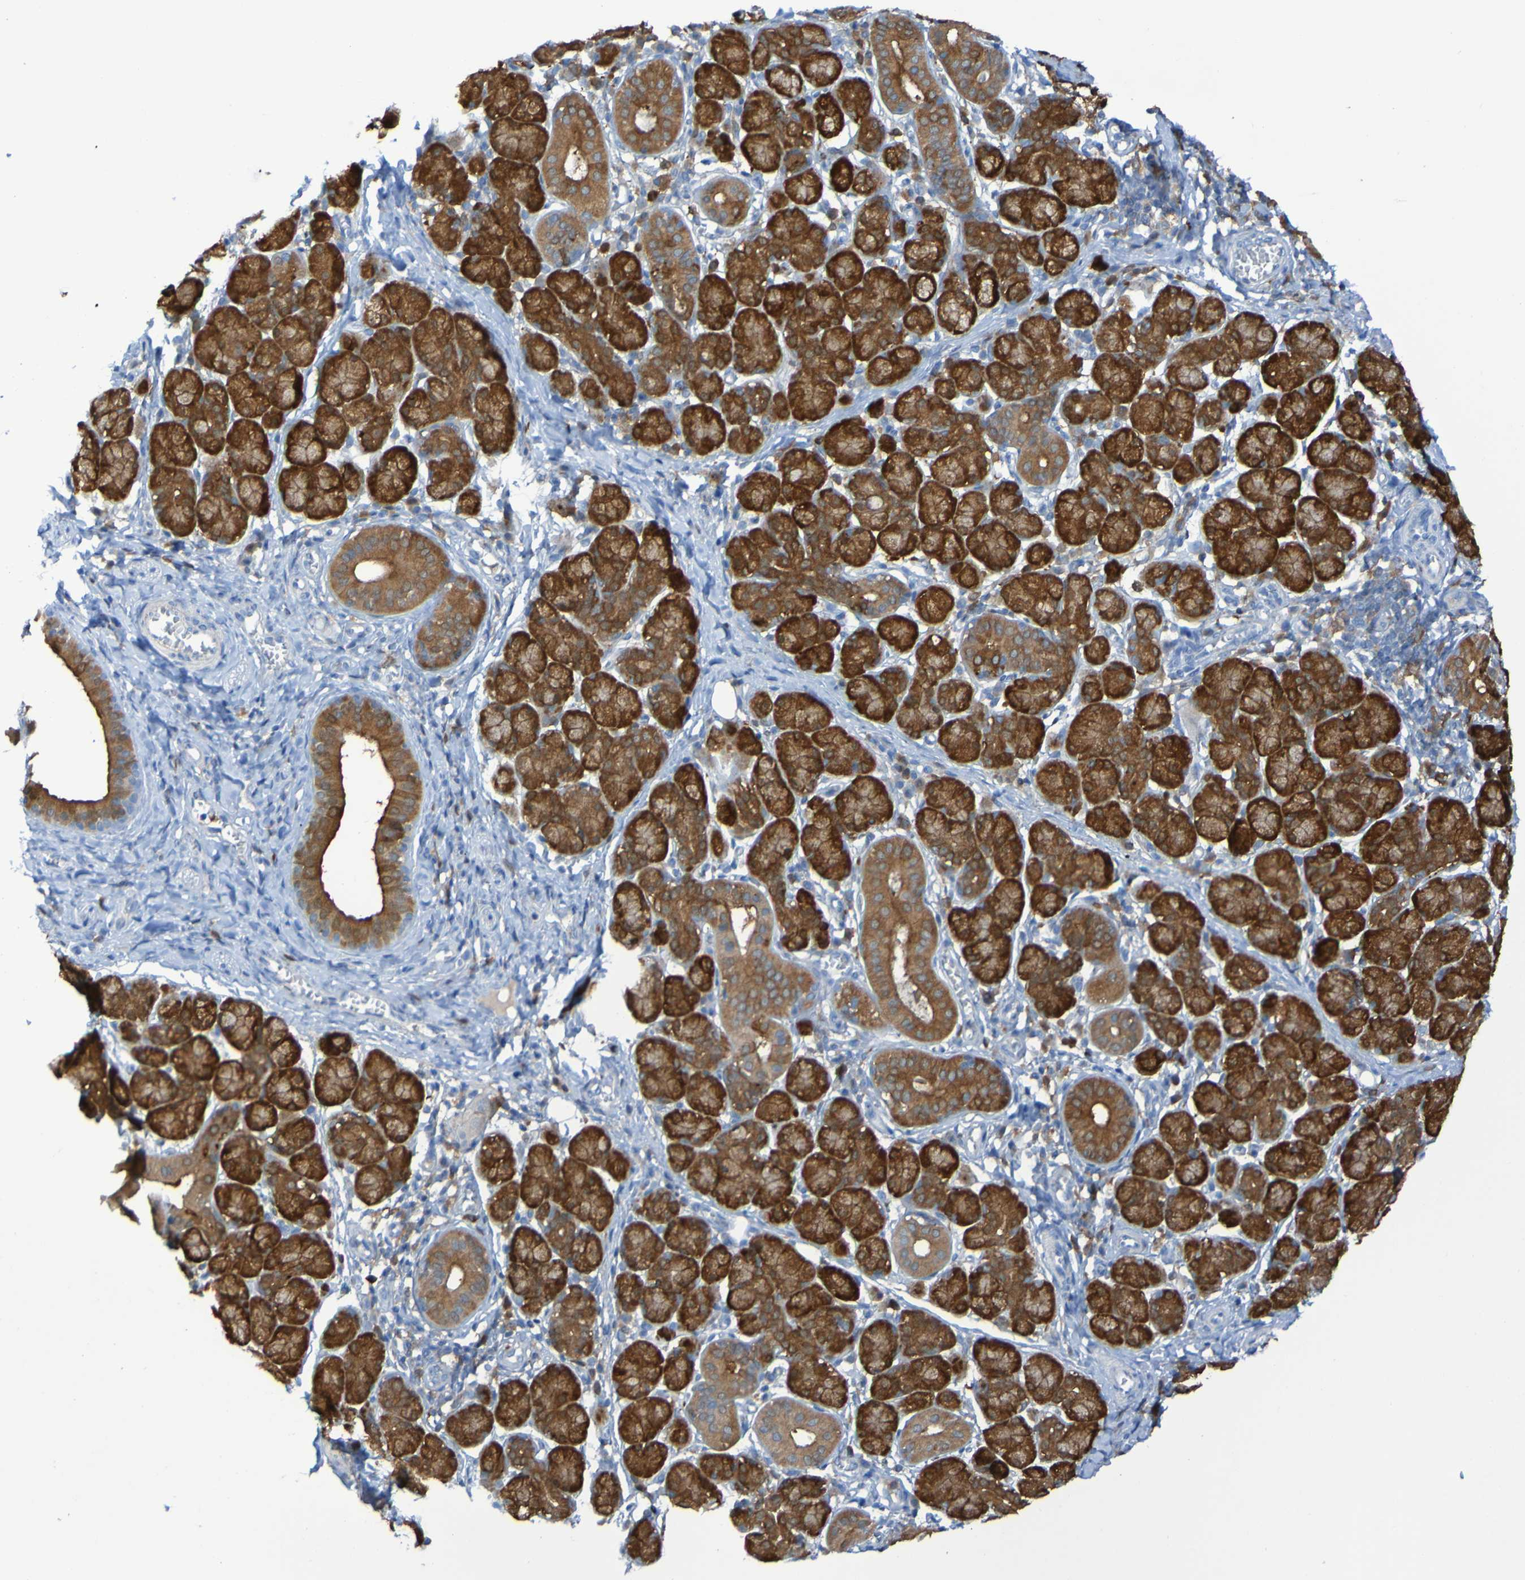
{"staining": {"intensity": "strong", "quantity": ">75%", "location": "cytoplasmic/membranous"}, "tissue": "salivary gland", "cell_type": "Glandular cells", "image_type": "normal", "snomed": [{"axis": "morphology", "description": "Normal tissue, NOS"}, {"axis": "morphology", "description": "Inflammation, NOS"}, {"axis": "topography", "description": "Lymph node"}, {"axis": "topography", "description": "Salivary gland"}], "caption": "Immunohistochemical staining of unremarkable salivary gland shows >75% levels of strong cytoplasmic/membranous protein staining in about >75% of glandular cells.", "gene": "MPPE1", "patient": {"sex": "male", "age": 3}}